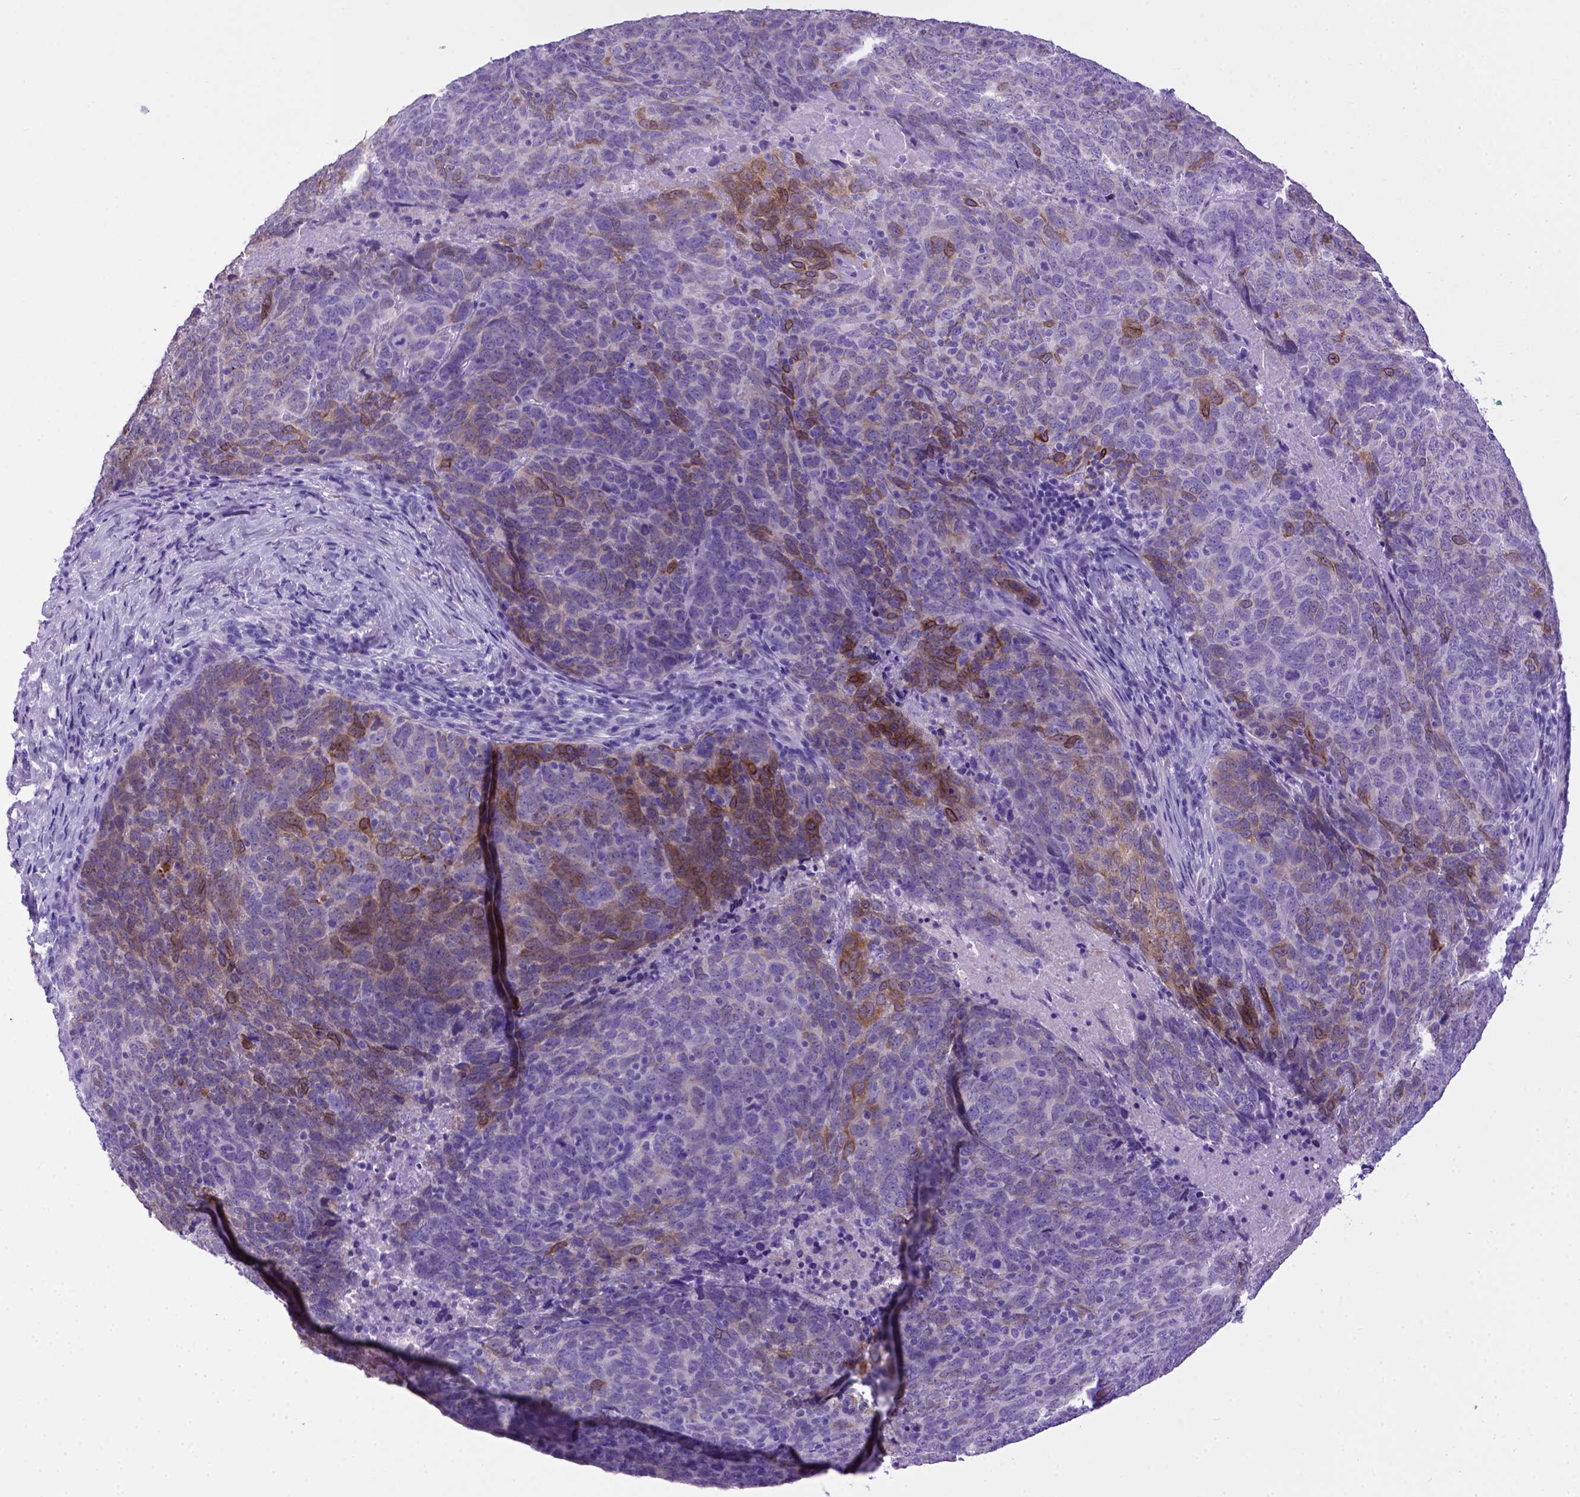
{"staining": {"intensity": "moderate", "quantity": "<25%", "location": "cytoplasmic/membranous"}, "tissue": "skin cancer", "cell_type": "Tumor cells", "image_type": "cancer", "snomed": [{"axis": "morphology", "description": "Squamous cell carcinoma, NOS"}, {"axis": "topography", "description": "Skin"}, {"axis": "topography", "description": "Anal"}], "caption": "Skin squamous cell carcinoma tissue exhibits moderate cytoplasmic/membranous positivity in about <25% of tumor cells, visualized by immunohistochemistry.", "gene": "PTGES", "patient": {"sex": "female", "age": 51}}